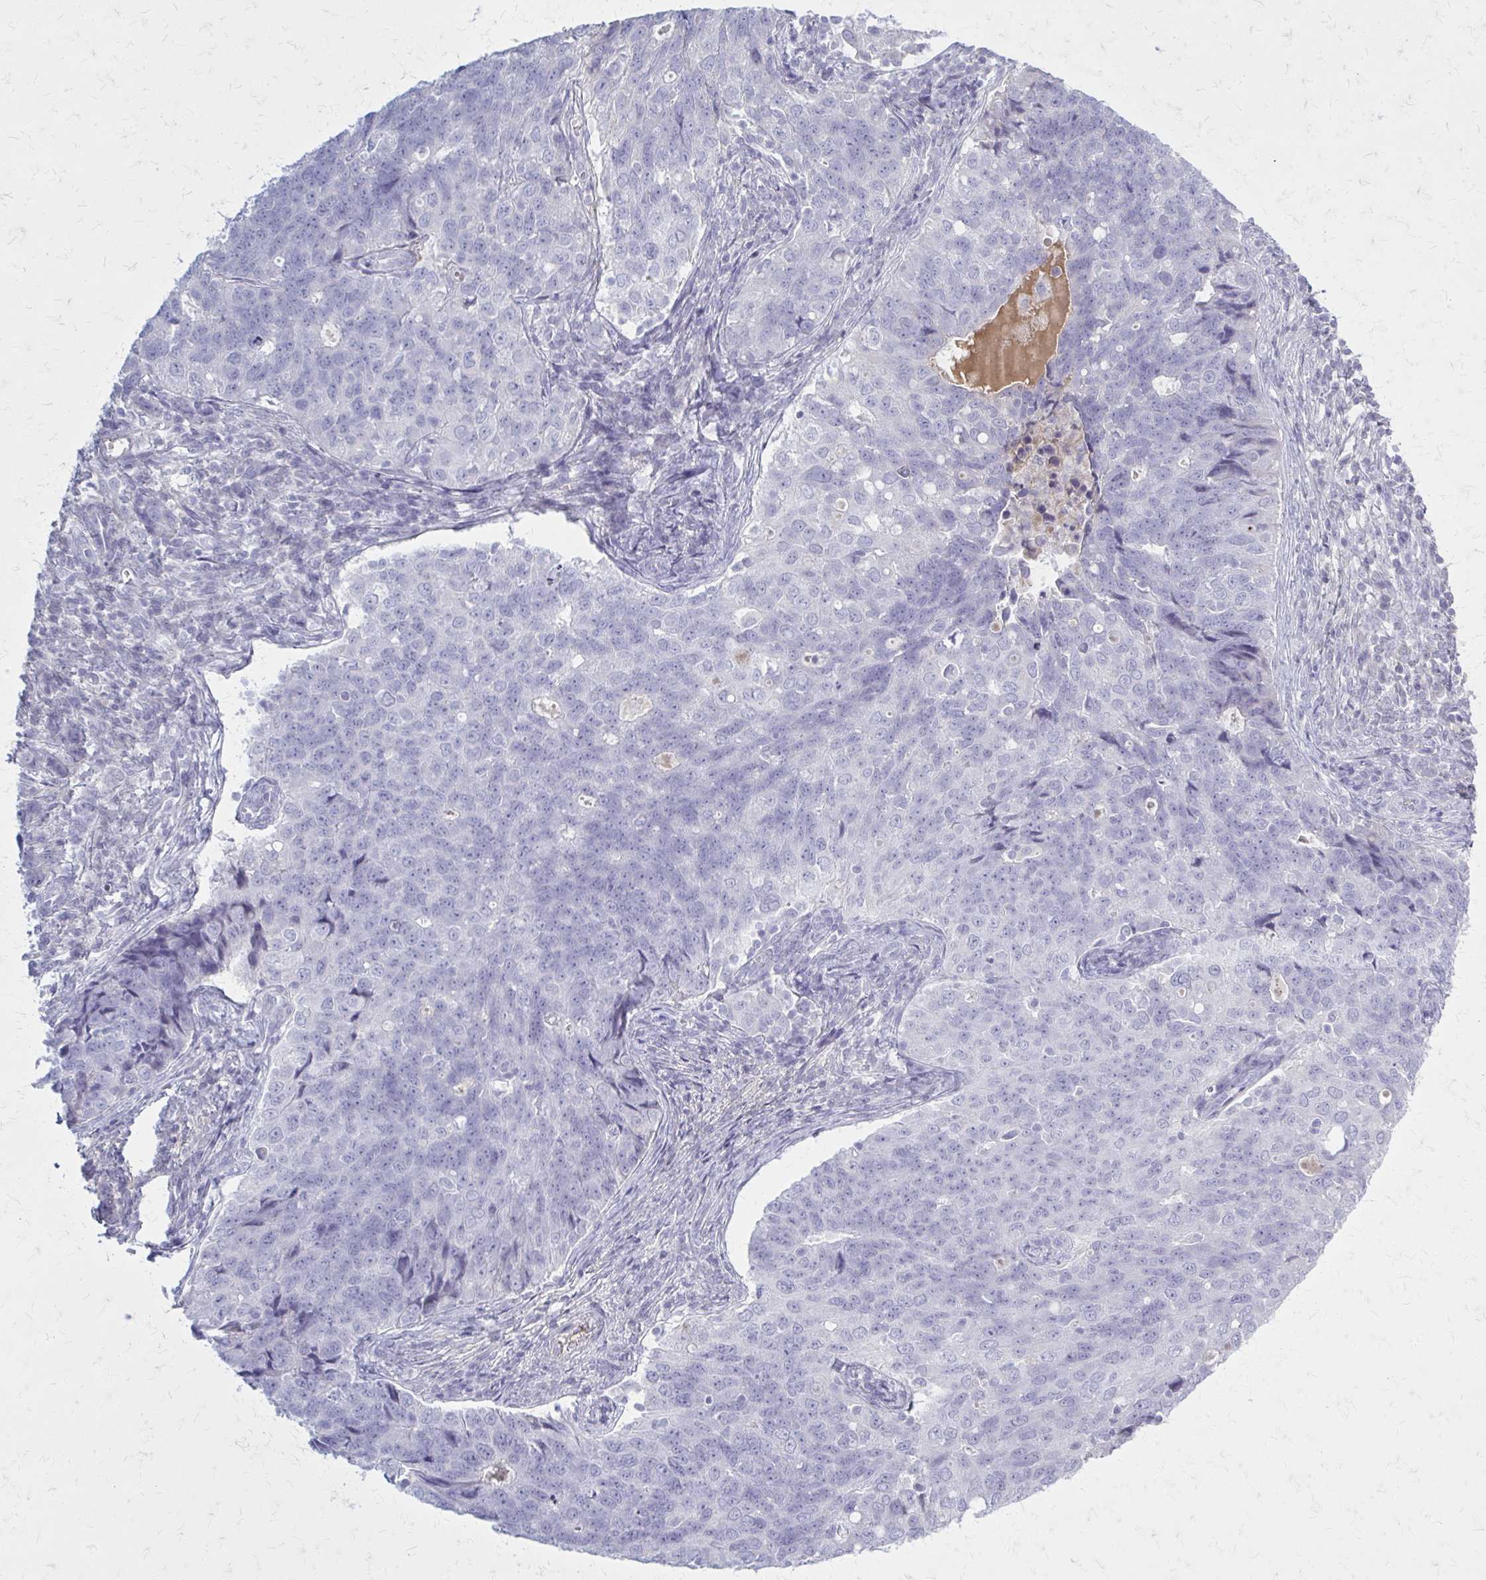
{"staining": {"intensity": "negative", "quantity": "none", "location": "none"}, "tissue": "endometrial cancer", "cell_type": "Tumor cells", "image_type": "cancer", "snomed": [{"axis": "morphology", "description": "Adenocarcinoma, NOS"}, {"axis": "topography", "description": "Endometrium"}], "caption": "The micrograph reveals no significant staining in tumor cells of endometrial cancer (adenocarcinoma). (DAB immunohistochemistry visualized using brightfield microscopy, high magnification).", "gene": "SERPIND1", "patient": {"sex": "female", "age": 43}}